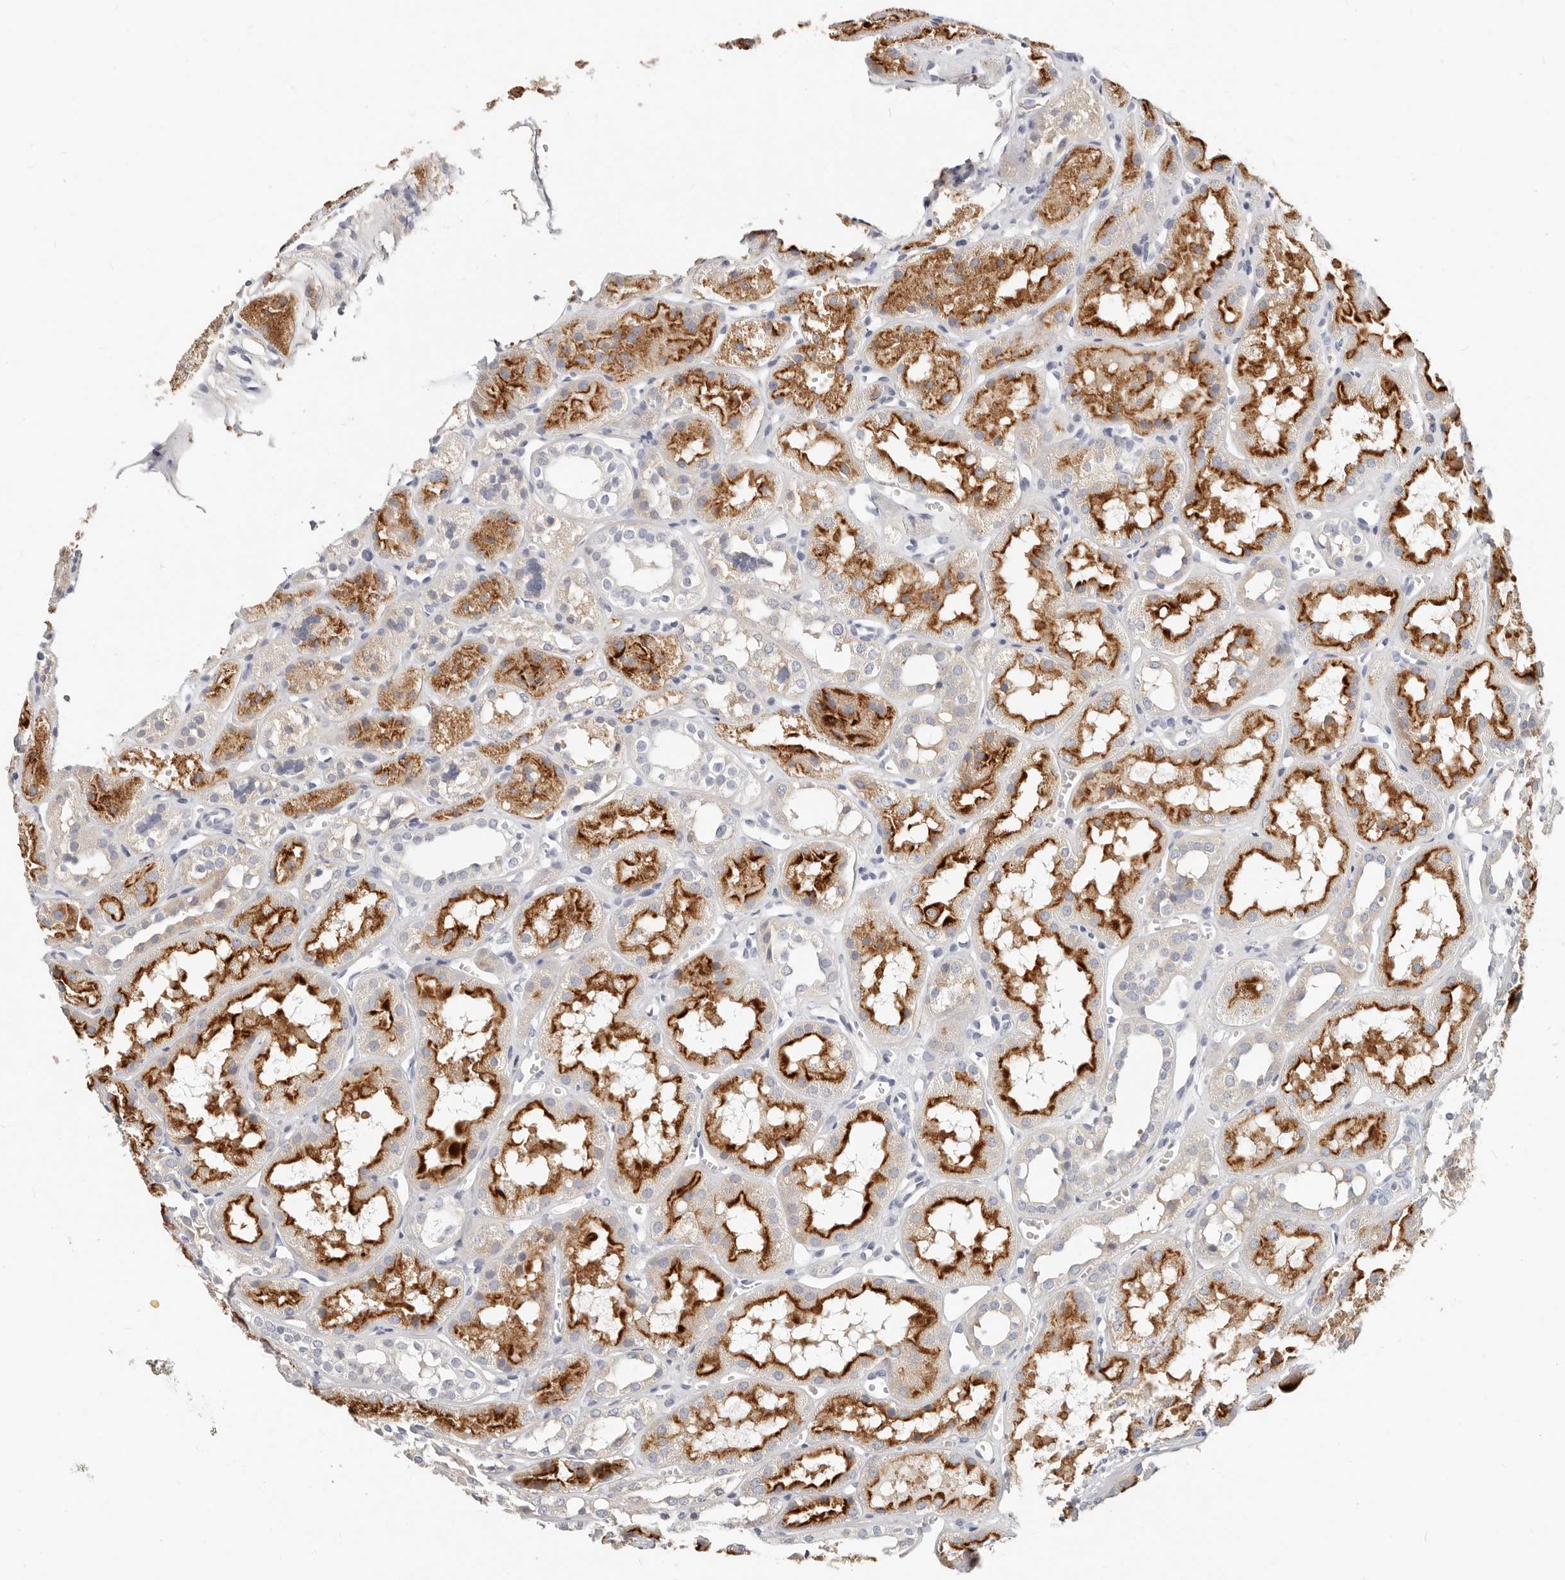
{"staining": {"intensity": "negative", "quantity": "none", "location": "none"}, "tissue": "kidney", "cell_type": "Cells in glomeruli", "image_type": "normal", "snomed": [{"axis": "morphology", "description": "Normal tissue, NOS"}, {"axis": "topography", "description": "Kidney"}], "caption": "This micrograph is of benign kidney stained with IHC to label a protein in brown with the nuclei are counter-stained blue. There is no positivity in cells in glomeruli.", "gene": "TMEM63B", "patient": {"sex": "male", "age": 16}}